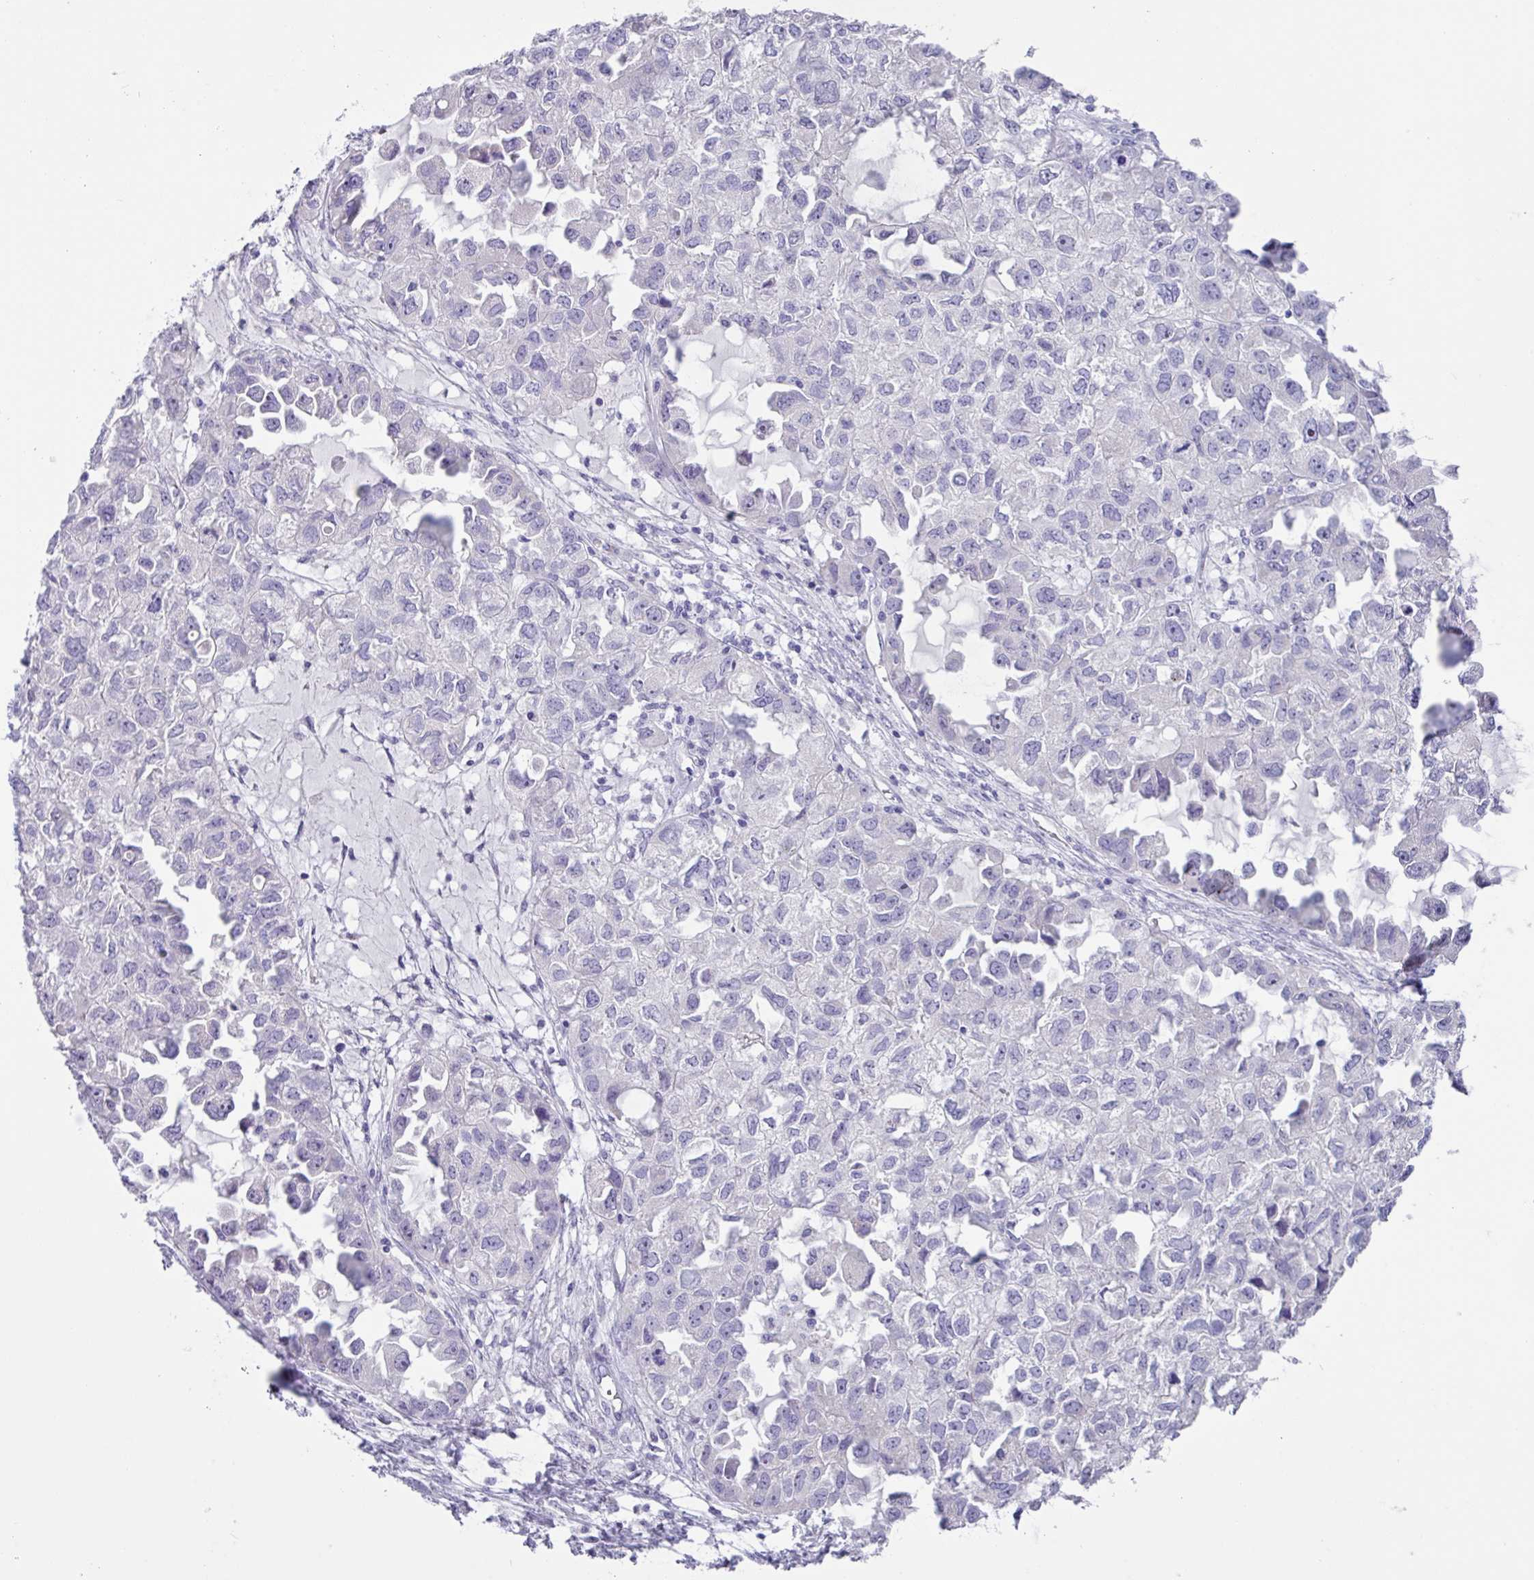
{"staining": {"intensity": "negative", "quantity": "none", "location": "none"}, "tissue": "ovarian cancer", "cell_type": "Tumor cells", "image_type": "cancer", "snomed": [{"axis": "morphology", "description": "Cystadenocarcinoma, serous, NOS"}, {"axis": "topography", "description": "Ovary"}], "caption": "IHC of human ovarian serous cystadenocarcinoma shows no expression in tumor cells.", "gene": "MRM2", "patient": {"sex": "female", "age": 84}}